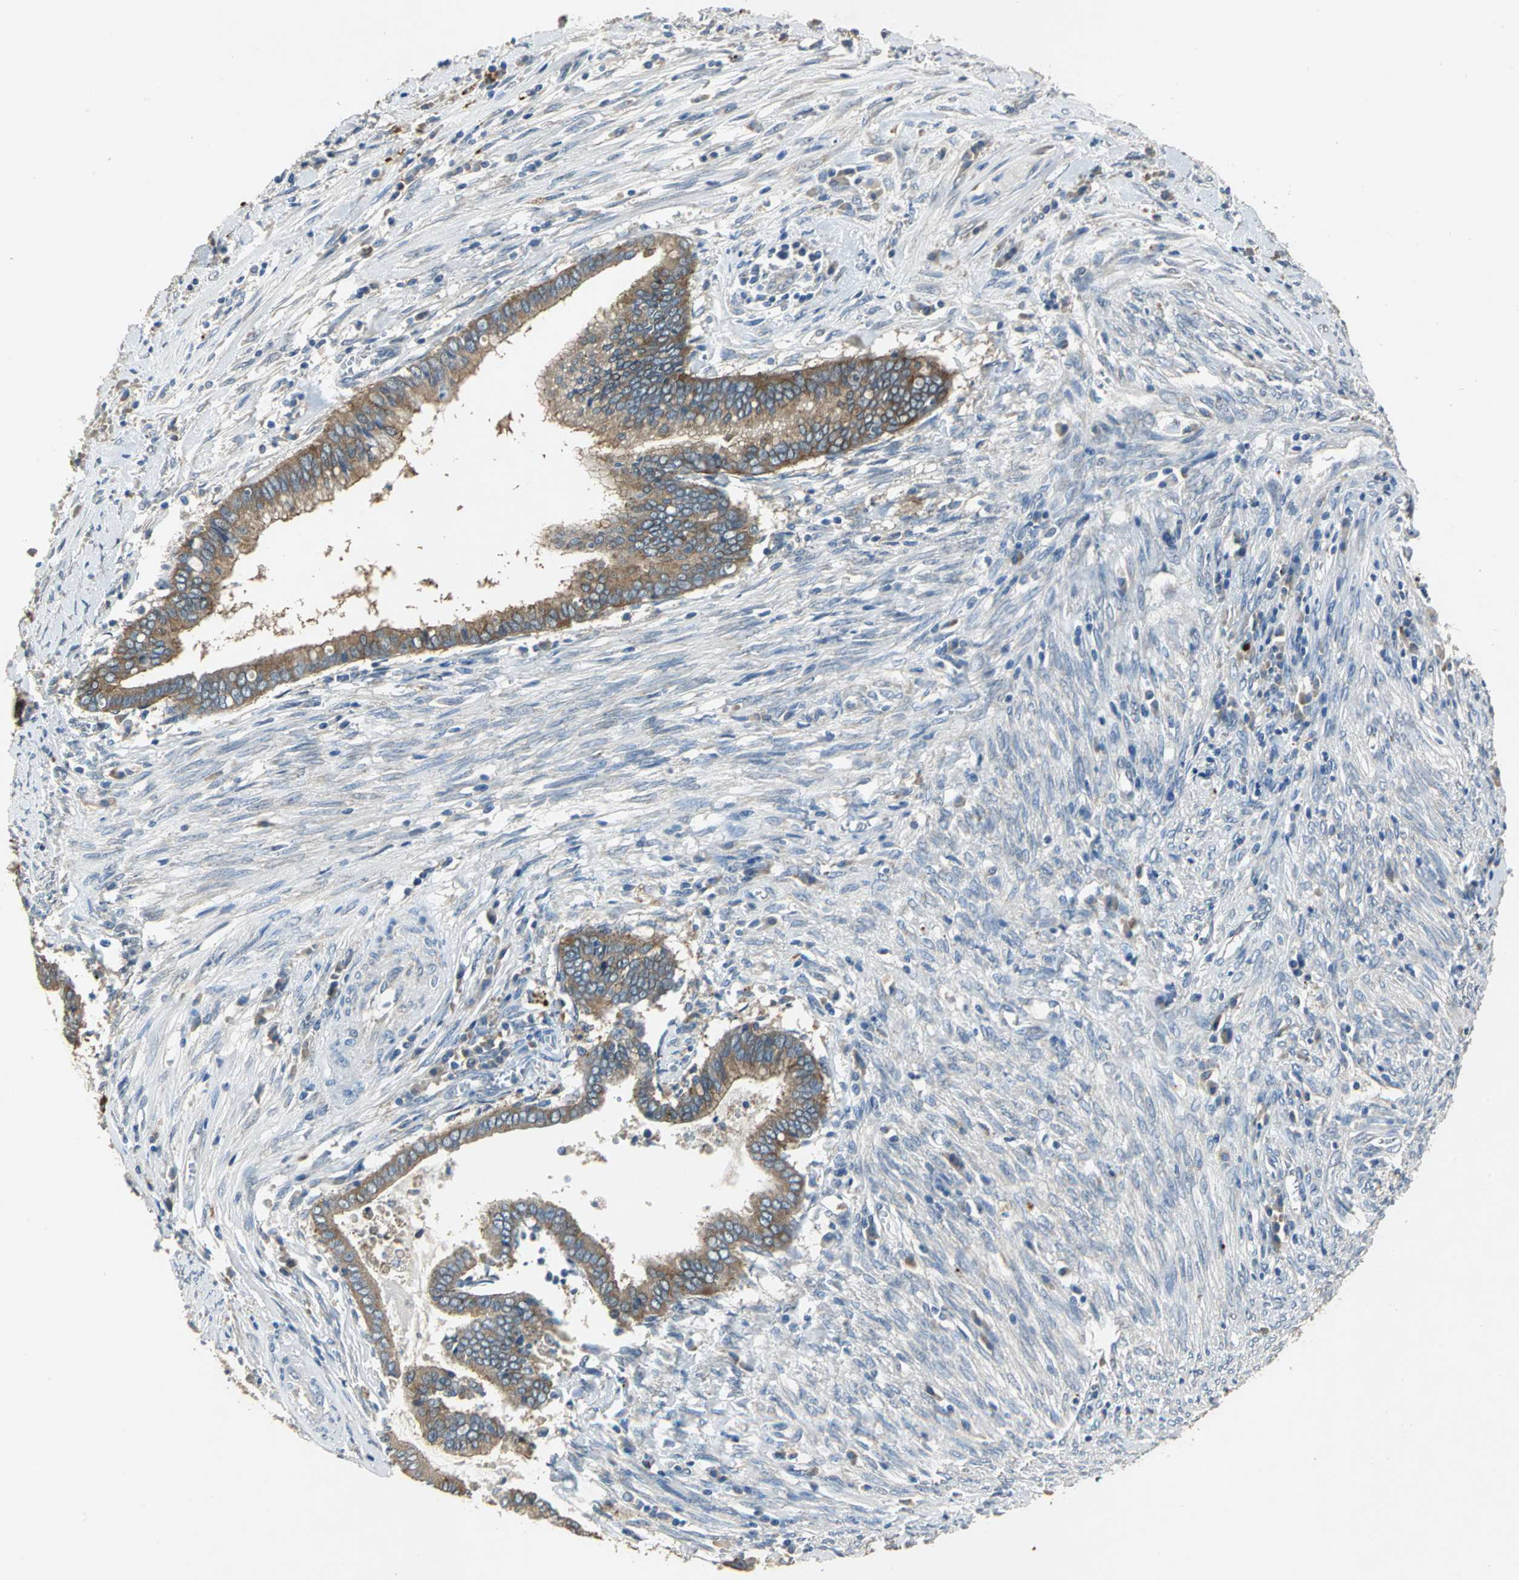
{"staining": {"intensity": "strong", "quantity": ">75%", "location": "cytoplasmic/membranous"}, "tissue": "cervical cancer", "cell_type": "Tumor cells", "image_type": "cancer", "snomed": [{"axis": "morphology", "description": "Adenocarcinoma, NOS"}, {"axis": "topography", "description": "Cervix"}], "caption": "There is high levels of strong cytoplasmic/membranous staining in tumor cells of cervical cancer (adenocarcinoma), as demonstrated by immunohistochemical staining (brown color).", "gene": "OCLN", "patient": {"sex": "female", "age": 44}}